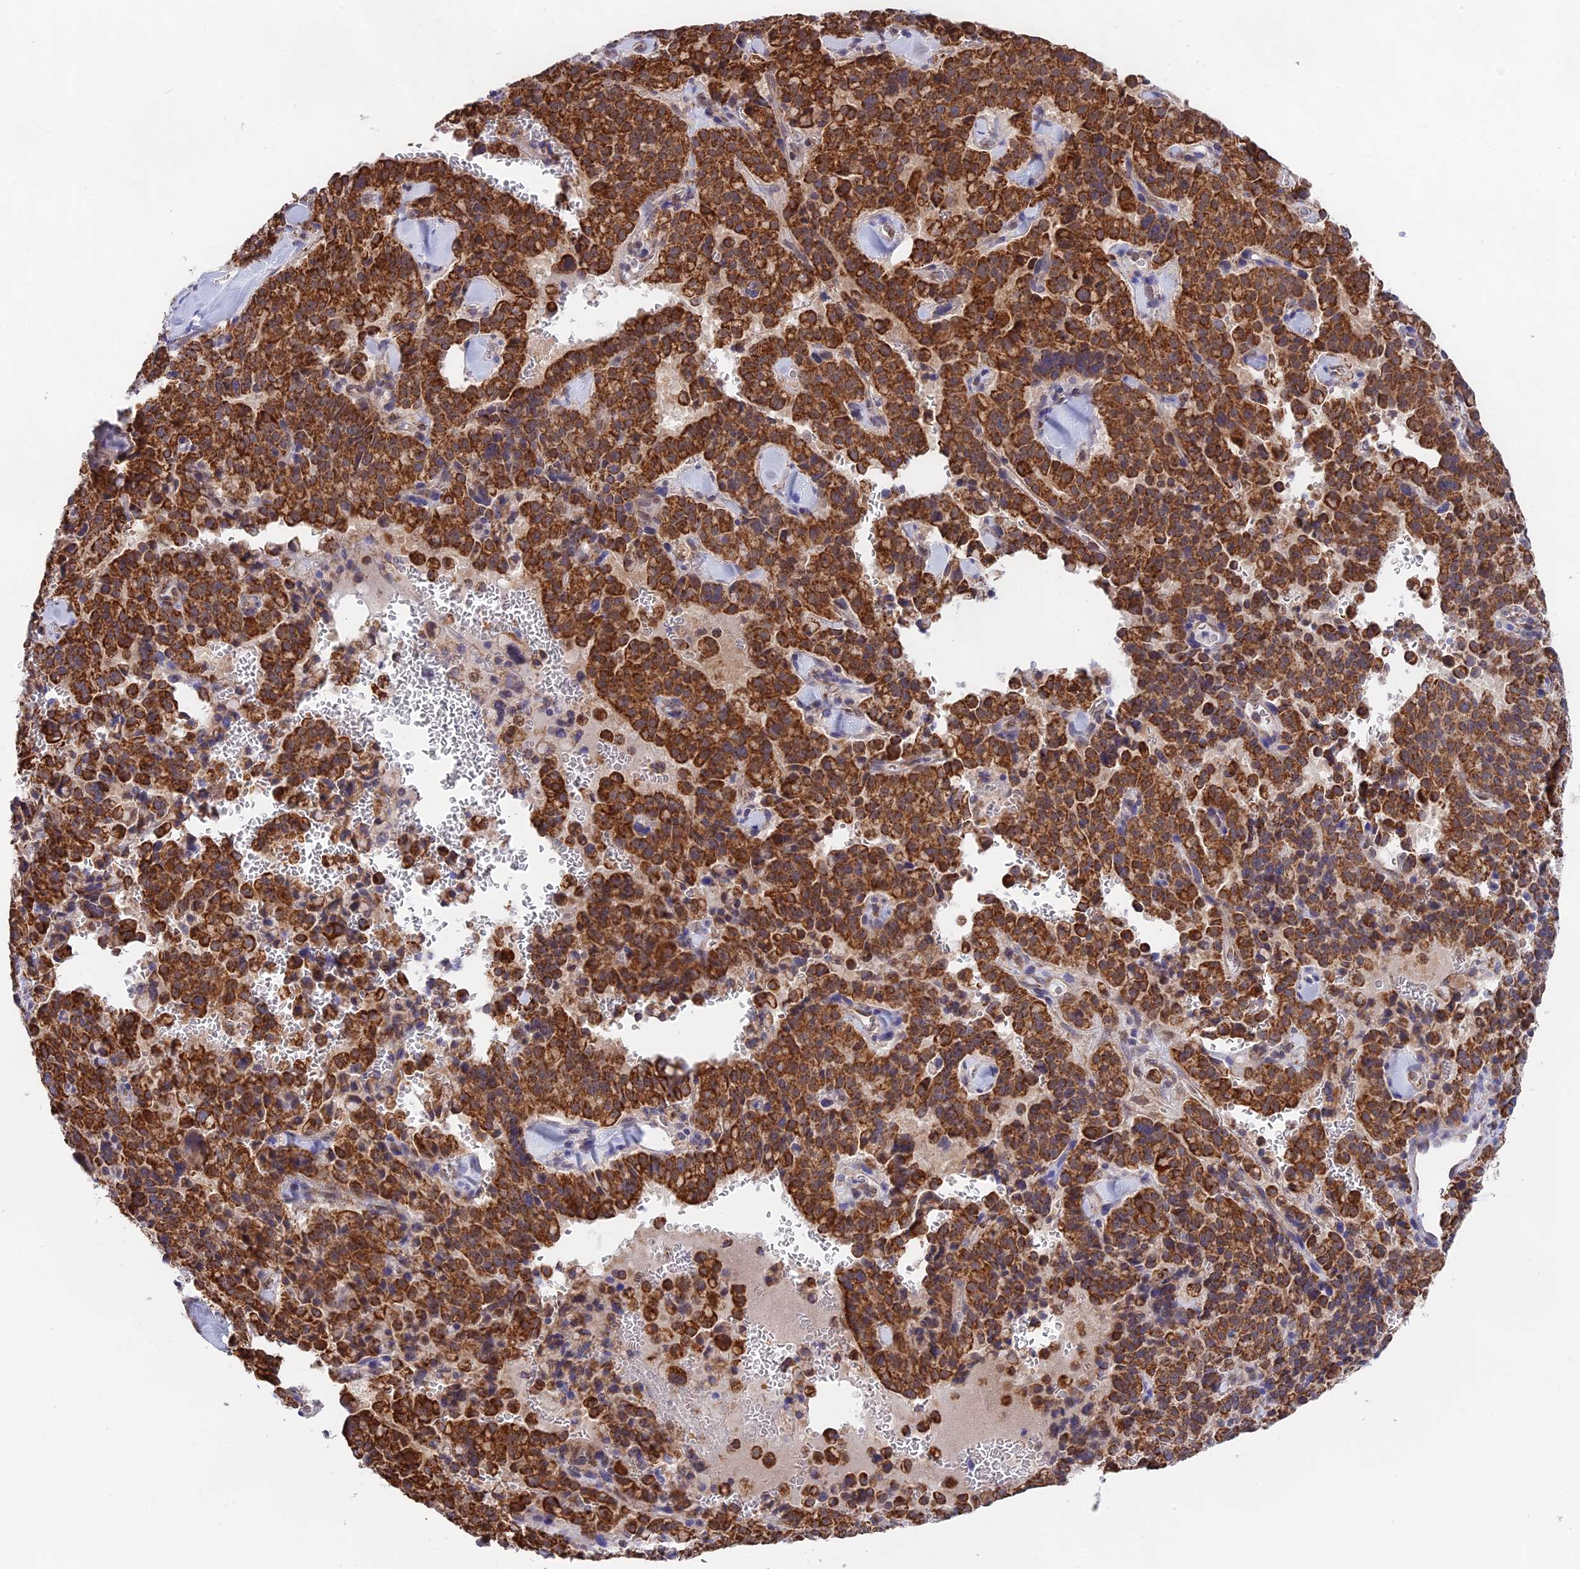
{"staining": {"intensity": "strong", "quantity": ">75%", "location": "cytoplasmic/membranous"}, "tissue": "pancreatic cancer", "cell_type": "Tumor cells", "image_type": "cancer", "snomed": [{"axis": "morphology", "description": "Adenocarcinoma, NOS"}, {"axis": "topography", "description": "Pancreas"}], "caption": "Human pancreatic cancer stained with a protein marker displays strong staining in tumor cells.", "gene": "CDC16", "patient": {"sex": "male", "age": 65}}